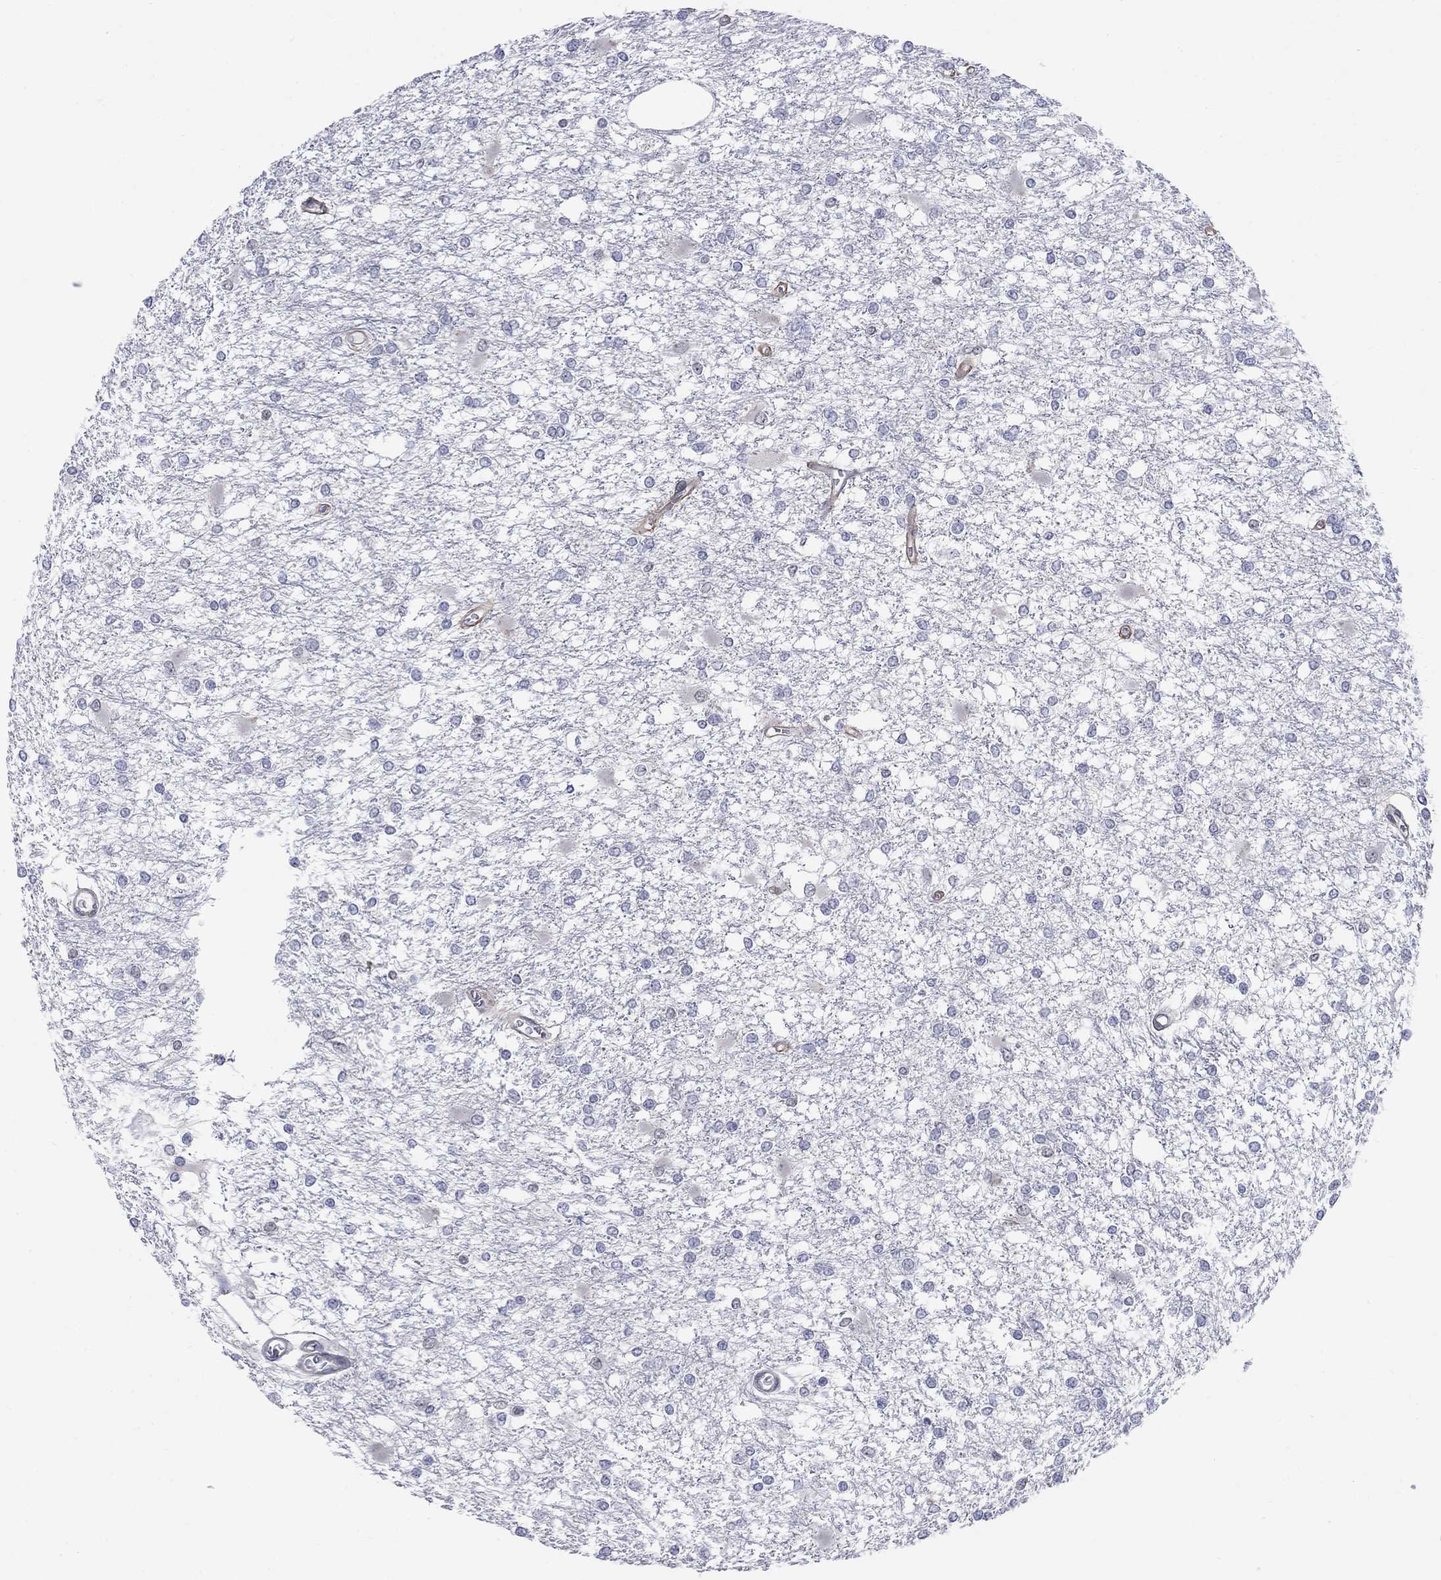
{"staining": {"intensity": "negative", "quantity": "none", "location": "none"}, "tissue": "glioma", "cell_type": "Tumor cells", "image_type": "cancer", "snomed": [{"axis": "morphology", "description": "Glioma, malignant, High grade"}, {"axis": "topography", "description": "Cerebral cortex"}], "caption": "This is a histopathology image of immunohistochemistry staining of high-grade glioma (malignant), which shows no positivity in tumor cells. (DAB (3,3'-diaminobenzidine) immunohistochemistry (IHC) with hematoxylin counter stain).", "gene": "EGFLAM", "patient": {"sex": "male", "age": 79}}